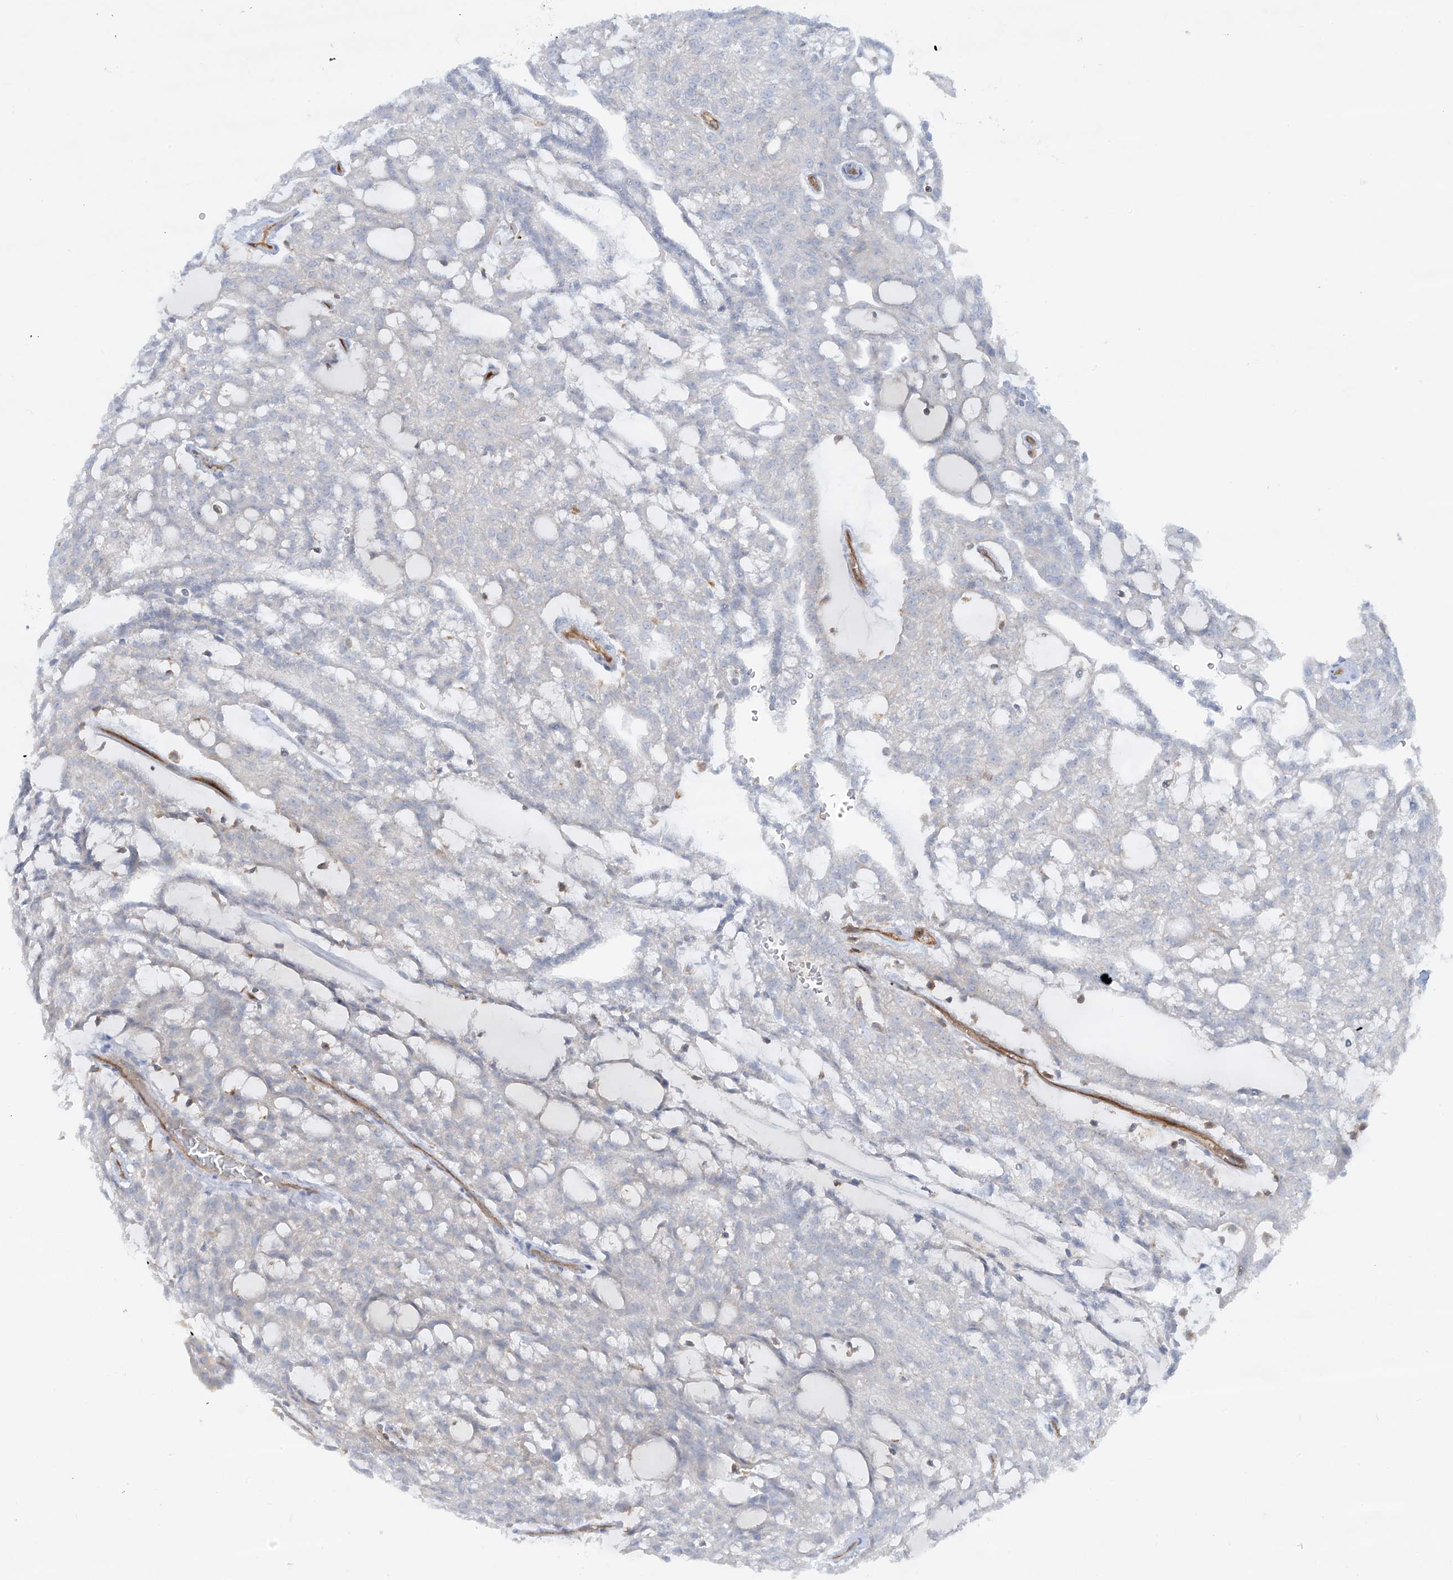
{"staining": {"intensity": "negative", "quantity": "none", "location": "none"}, "tissue": "renal cancer", "cell_type": "Tumor cells", "image_type": "cancer", "snomed": [{"axis": "morphology", "description": "Adenocarcinoma, NOS"}, {"axis": "topography", "description": "Kidney"}], "caption": "The histopathology image demonstrates no staining of tumor cells in renal cancer. The staining was performed using DAB (3,3'-diaminobenzidine) to visualize the protein expression in brown, while the nuclei were stained in blue with hematoxylin (Magnification: 20x).", "gene": "HLA-E", "patient": {"sex": "male", "age": 63}}